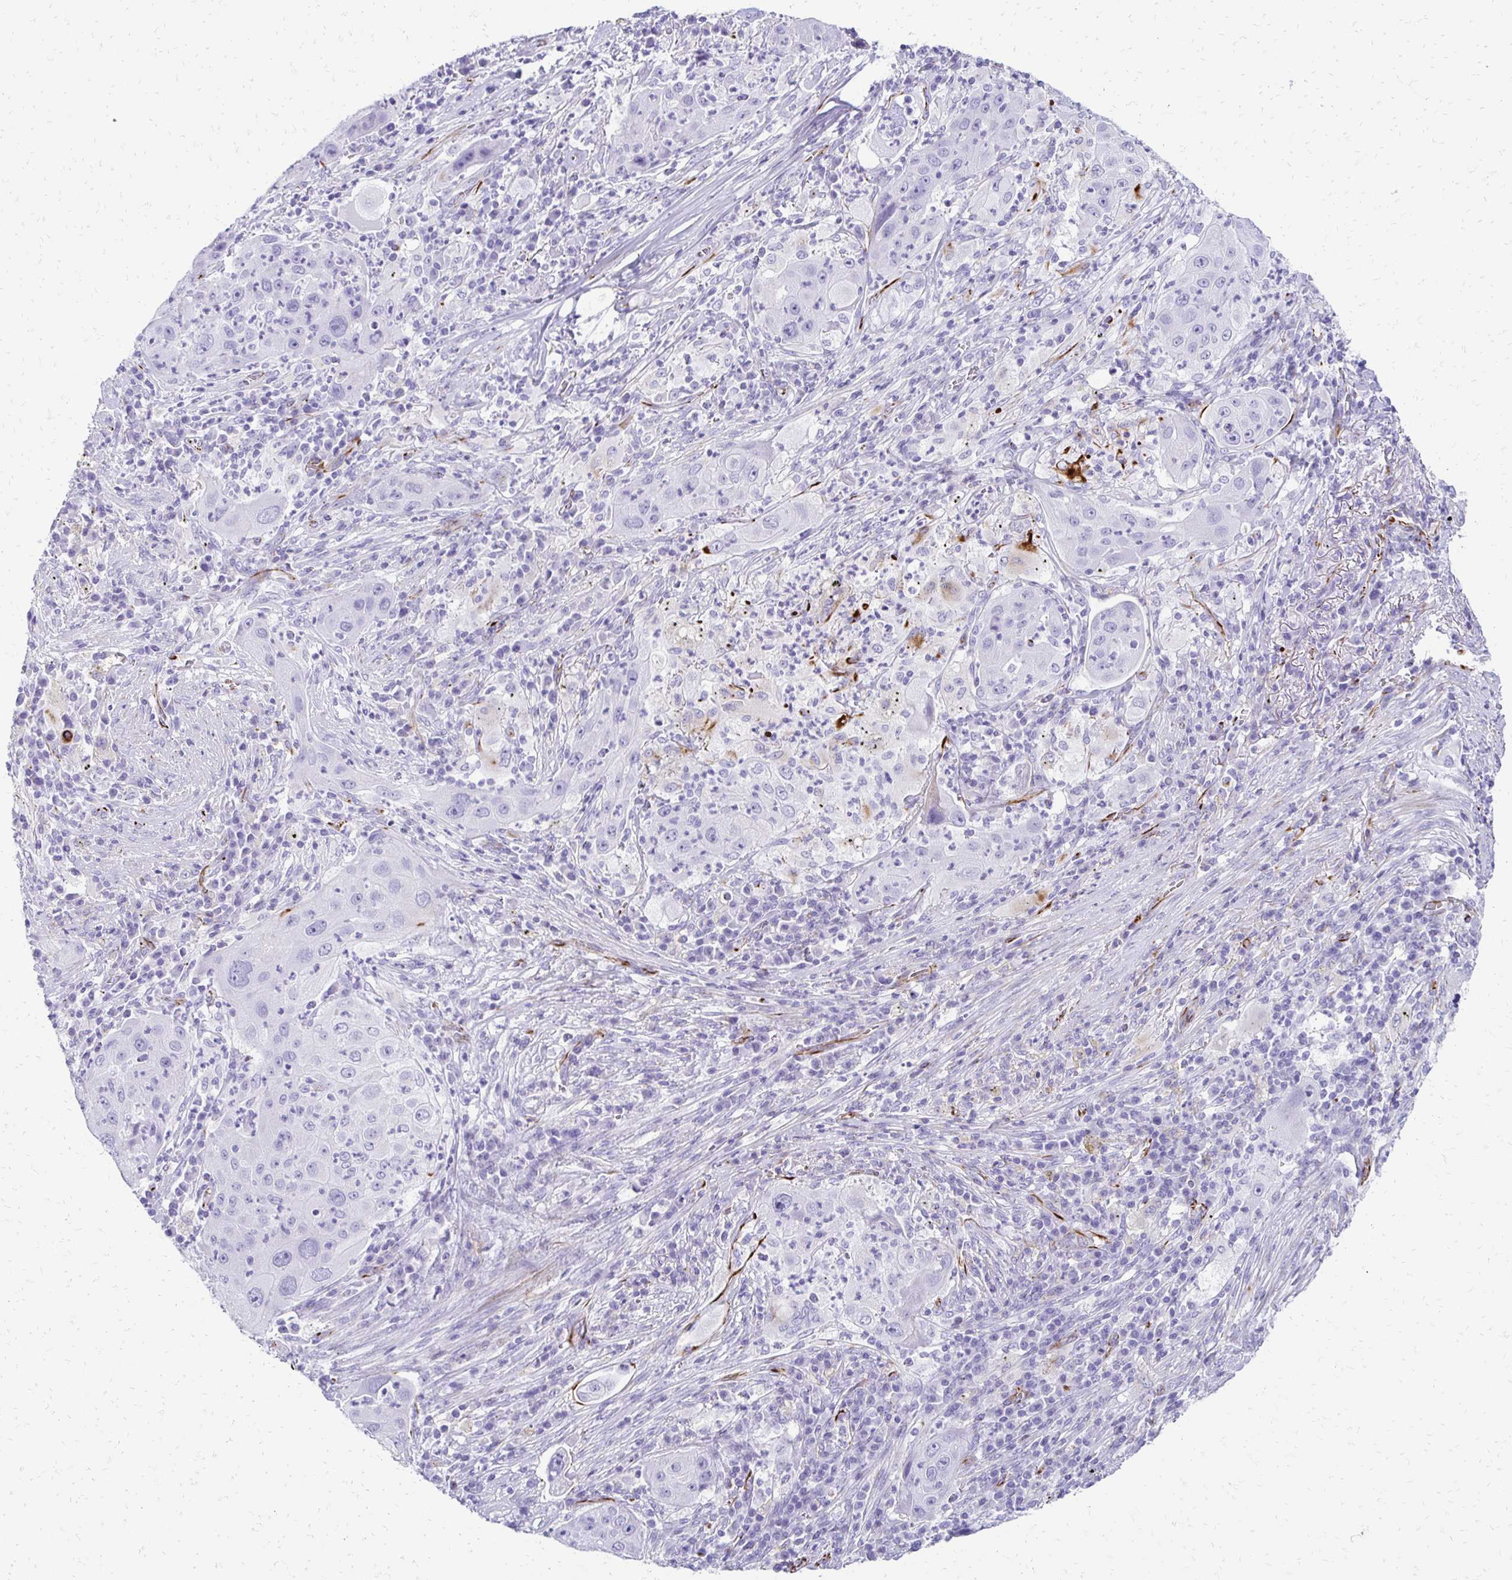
{"staining": {"intensity": "negative", "quantity": "none", "location": "none"}, "tissue": "lung cancer", "cell_type": "Tumor cells", "image_type": "cancer", "snomed": [{"axis": "morphology", "description": "Squamous cell carcinoma, NOS"}, {"axis": "topography", "description": "Lung"}], "caption": "Tumor cells are negative for brown protein staining in lung squamous cell carcinoma.", "gene": "TMEM54", "patient": {"sex": "female", "age": 59}}